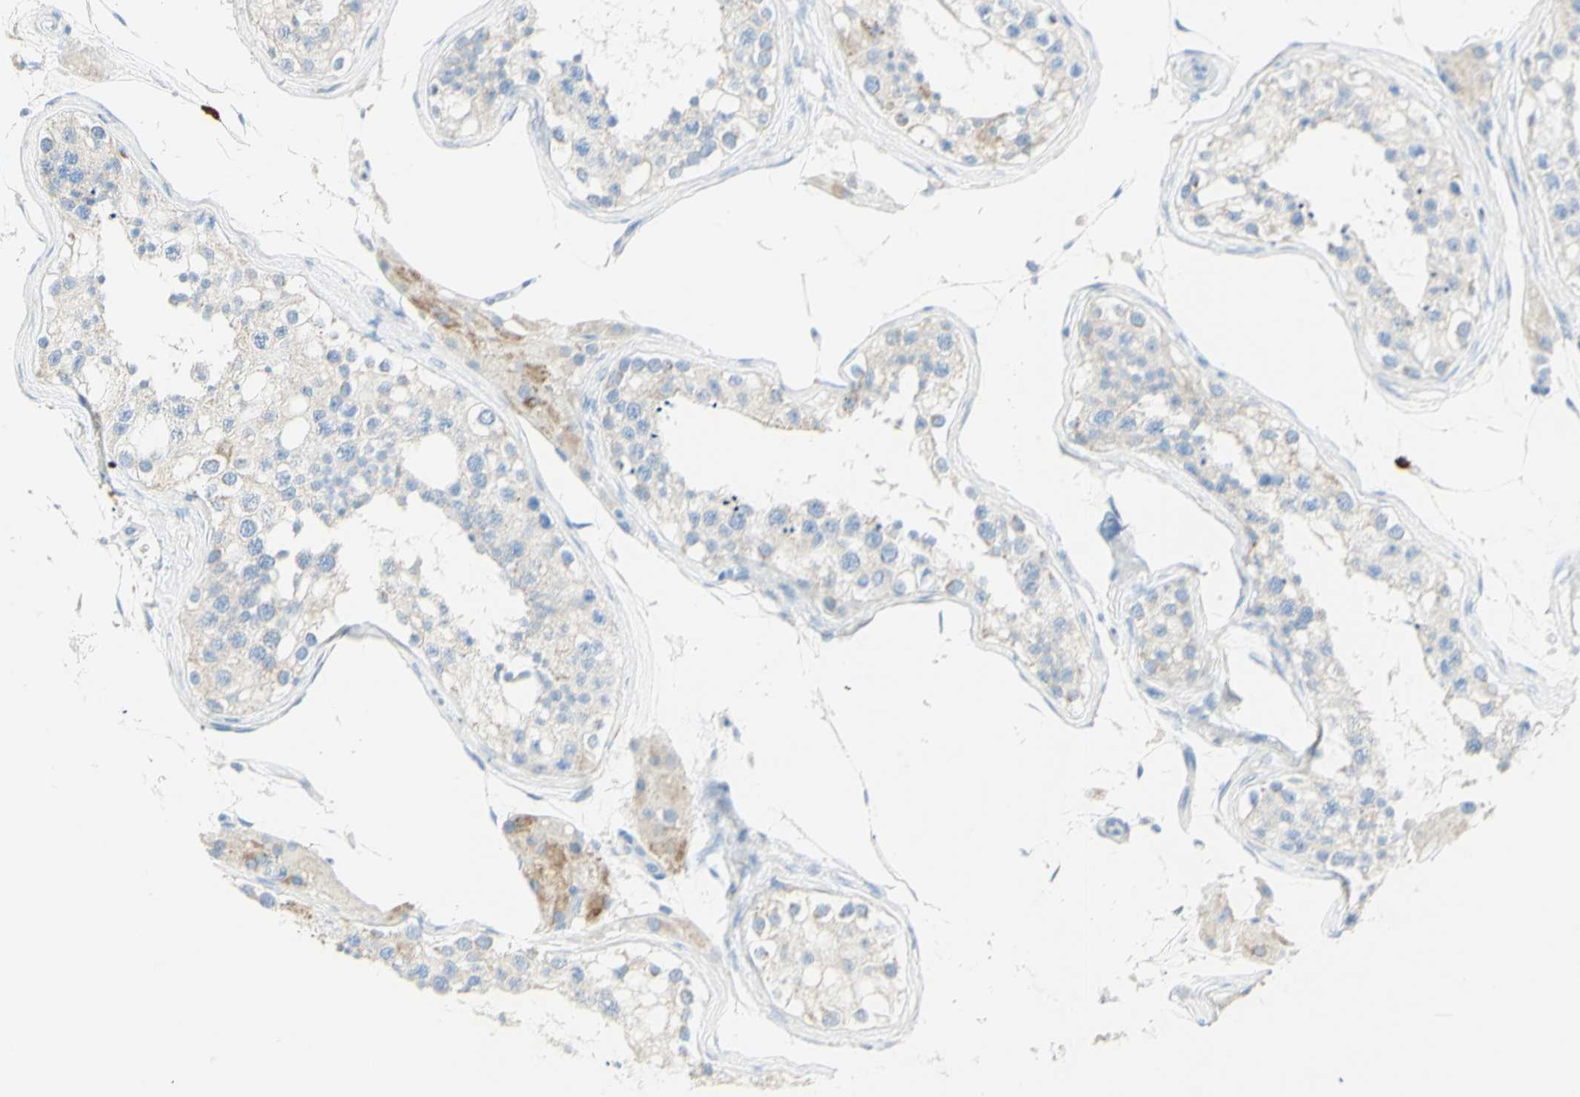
{"staining": {"intensity": "weak", "quantity": "<25%", "location": "cytoplasmic/membranous"}, "tissue": "testis", "cell_type": "Cells in seminiferous ducts", "image_type": "normal", "snomed": [{"axis": "morphology", "description": "Normal tissue, NOS"}, {"axis": "topography", "description": "Testis"}], "caption": "This is an immunohistochemistry (IHC) image of benign human testis. There is no positivity in cells in seminiferous ducts.", "gene": "LETM1", "patient": {"sex": "male", "age": 68}}